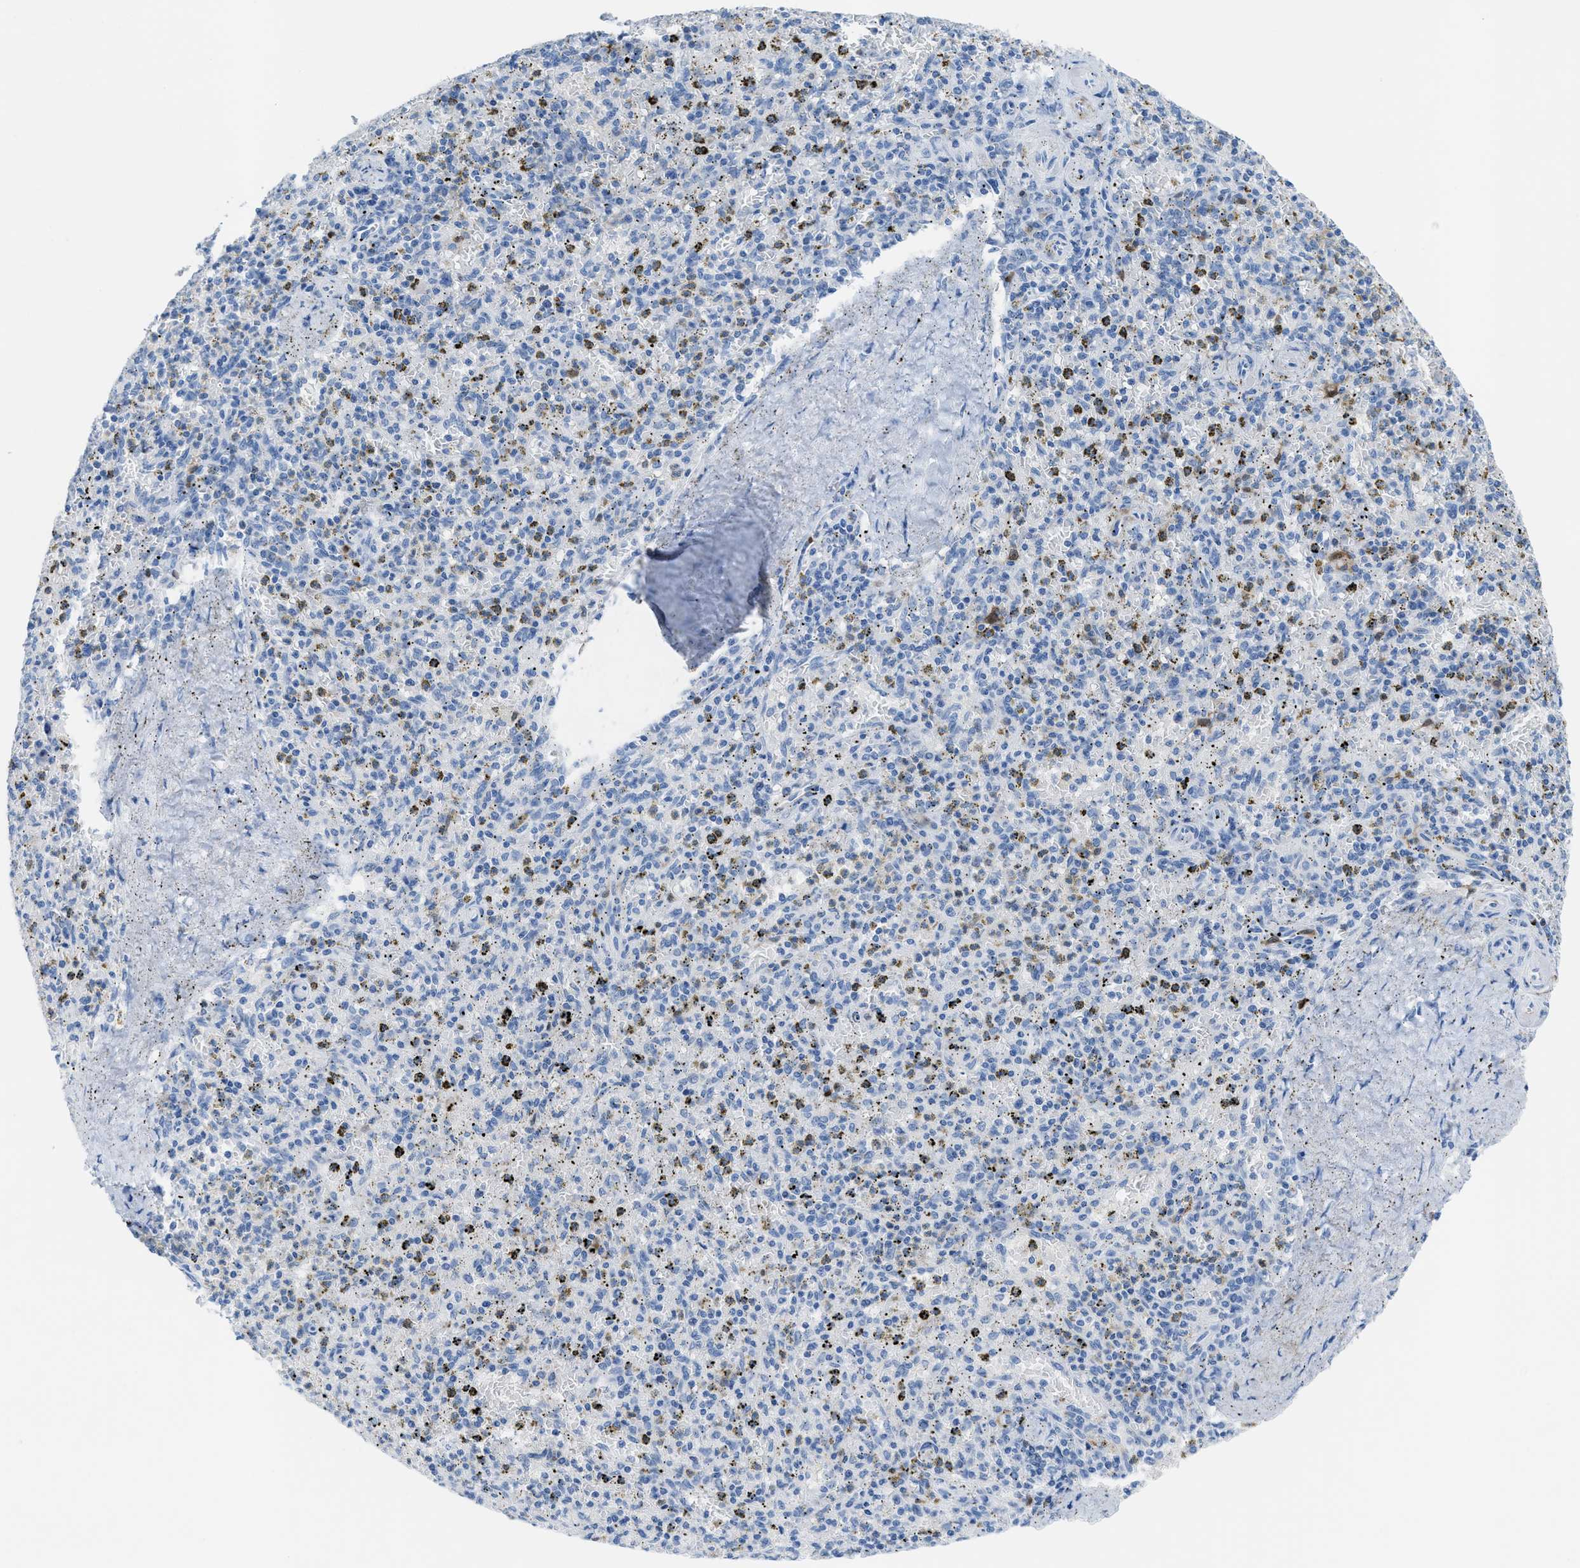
{"staining": {"intensity": "moderate", "quantity": "<25%", "location": "cytoplasmic/membranous"}, "tissue": "spleen", "cell_type": "Cells in red pulp", "image_type": "normal", "snomed": [{"axis": "morphology", "description": "Normal tissue, NOS"}, {"axis": "topography", "description": "Spleen"}], "caption": "IHC histopathology image of unremarkable human spleen stained for a protein (brown), which displays low levels of moderate cytoplasmic/membranous positivity in about <25% of cells in red pulp.", "gene": "CDKN2A", "patient": {"sex": "male", "age": 72}}